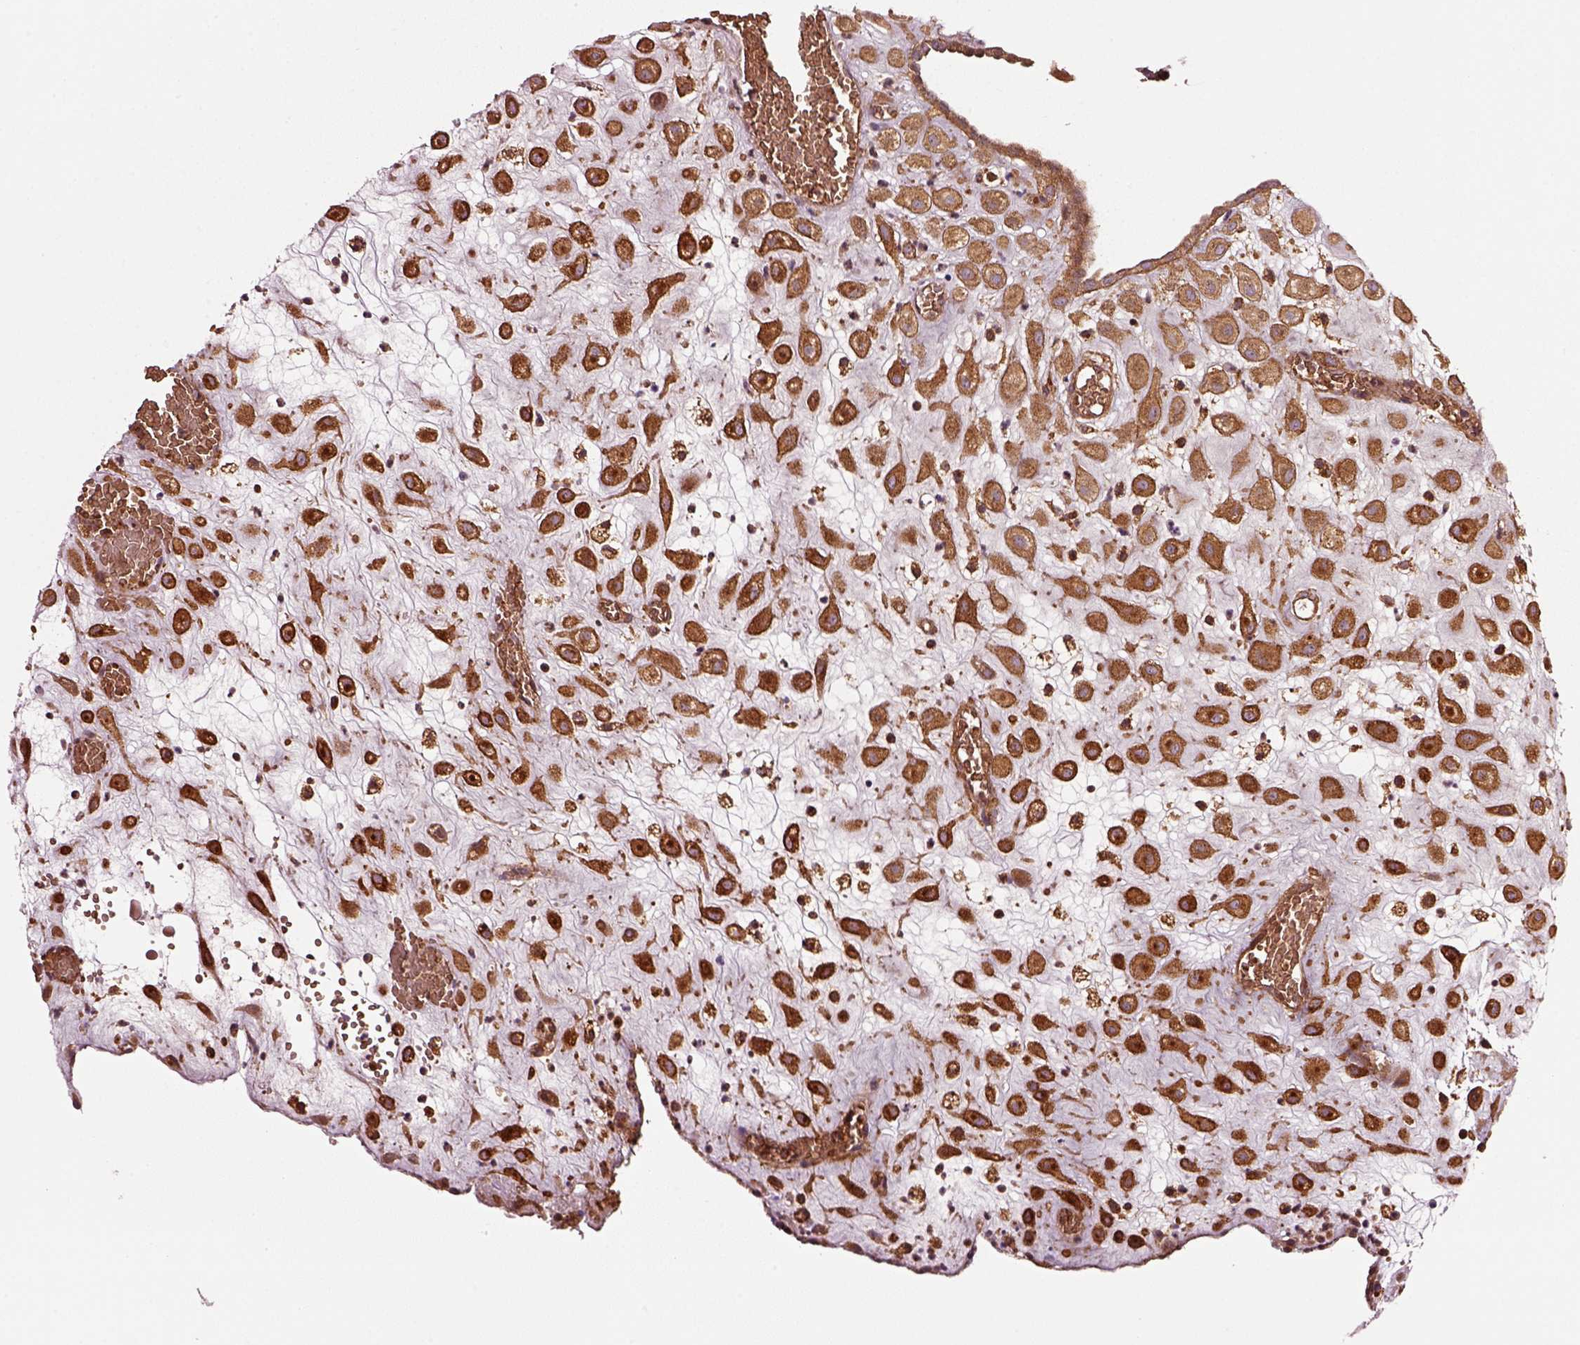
{"staining": {"intensity": "strong", "quantity": ">75%", "location": "cytoplasmic/membranous"}, "tissue": "placenta", "cell_type": "Decidual cells", "image_type": "normal", "snomed": [{"axis": "morphology", "description": "Normal tissue, NOS"}, {"axis": "topography", "description": "Placenta"}], "caption": "Immunohistochemical staining of unremarkable placenta reveals high levels of strong cytoplasmic/membranous expression in about >75% of decidual cells. Ihc stains the protein in brown and the nuclei are stained blue.", "gene": "WASHC2A", "patient": {"sex": "female", "age": 24}}